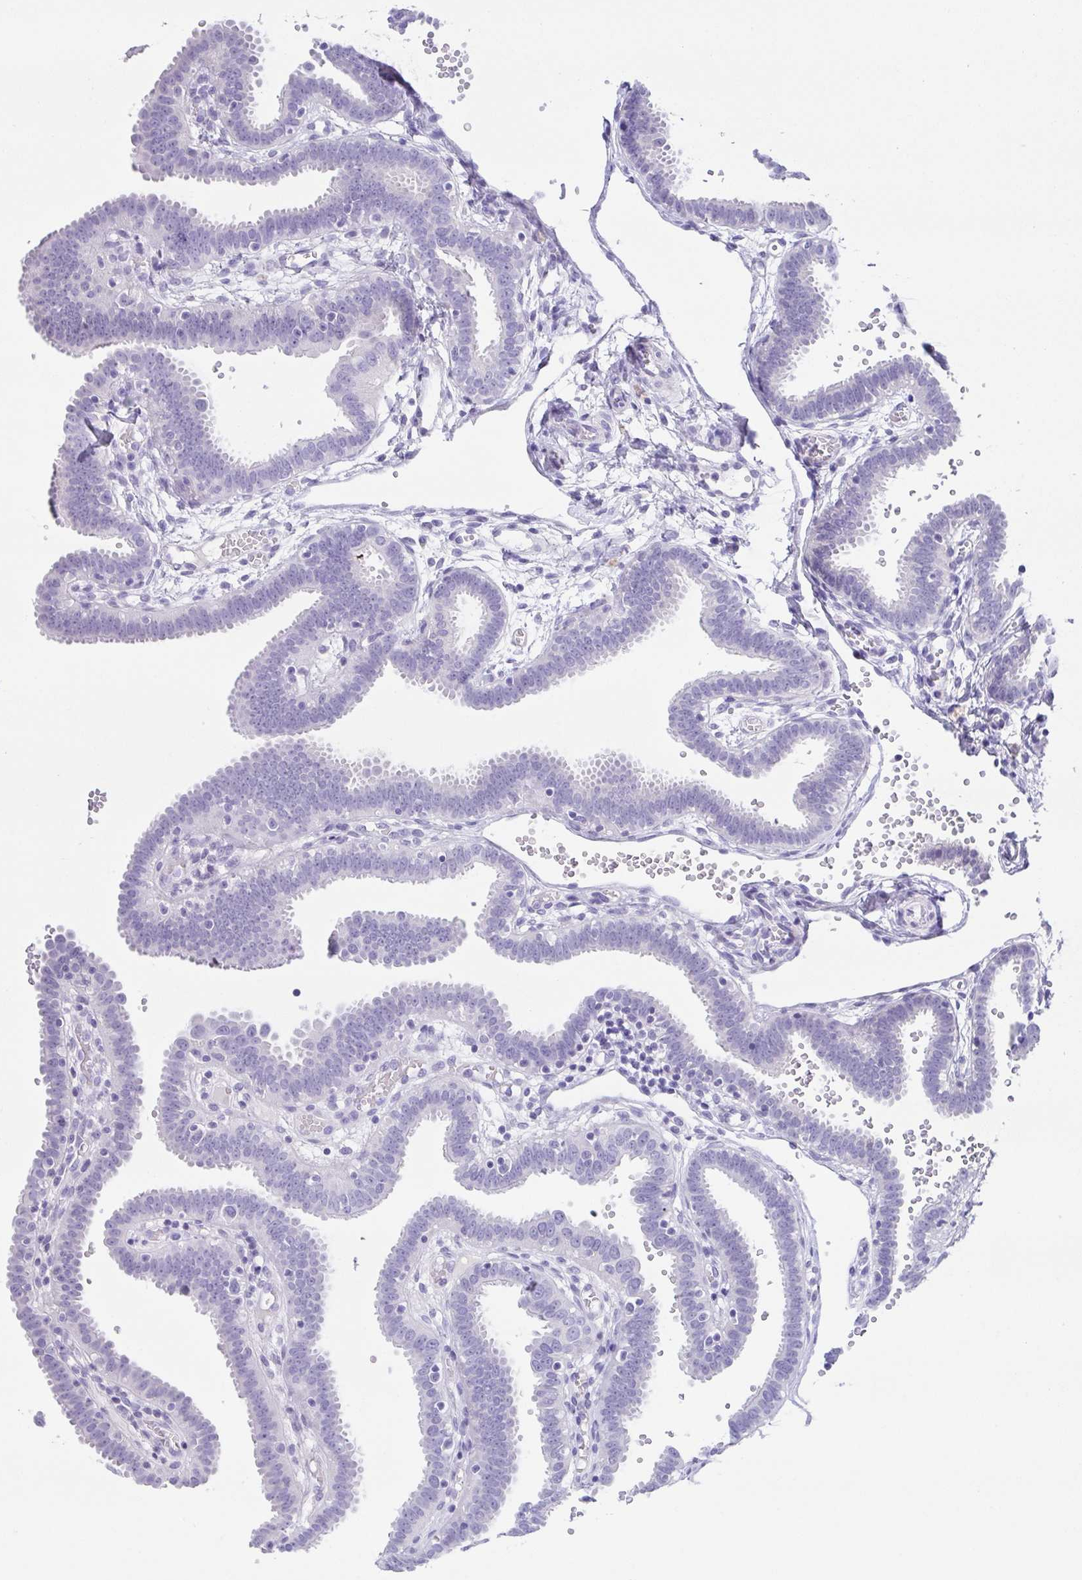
{"staining": {"intensity": "negative", "quantity": "none", "location": "none"}, "tissue": "fallopian tube", "cell_type": "Glandular cells", "image_type": "normal", "snomed": [{"axis": "morphology", "description": "Normal tissue, NOS"}, {"axis": "topography", "description": "Fallopian tube"}], "caption": "DAB immunohistochemical staining of unremarkable human fallopian tube displays no significant positivity in glandular cells.", "gene": "HAPLN2", "patient": {"sex": "female", "age": 37}}